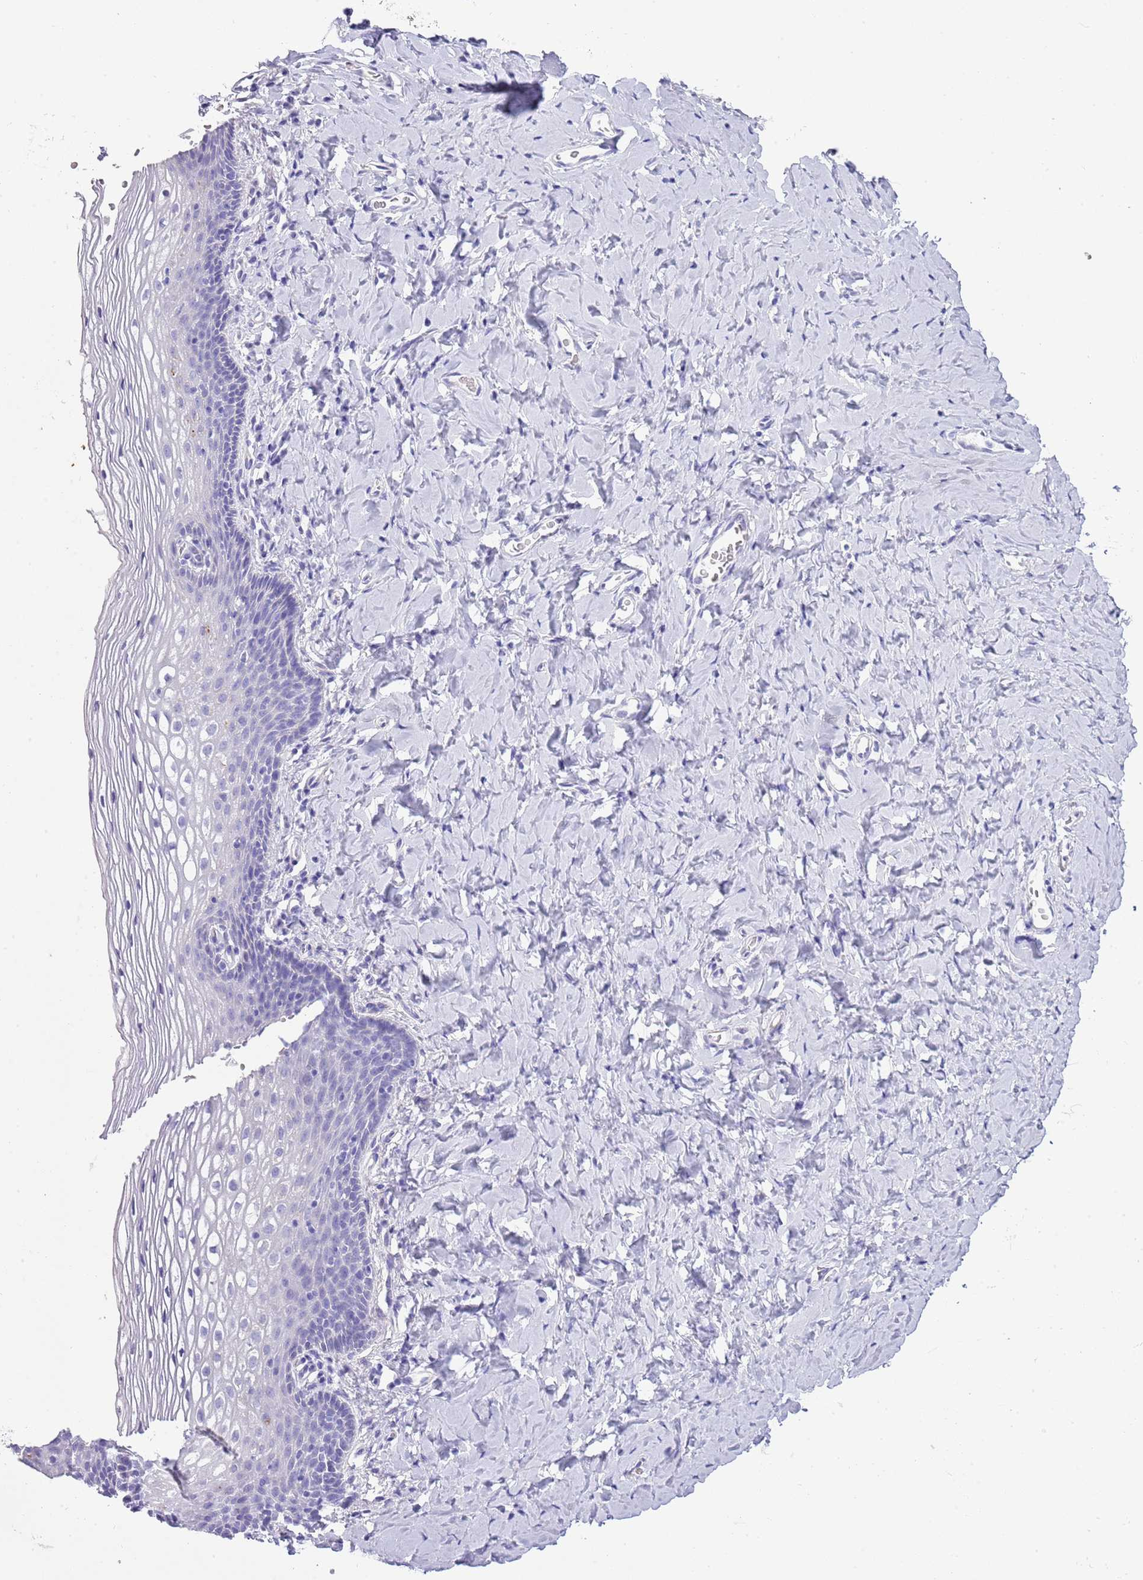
{"staining": {"intensity": "negative", "quantity": "none", "location": "none"}, "tissue": "vagina", "cell_type": "Squamous epithelial cells", "image_type": "normal", "snomed": [{"axis": "morphology", "description": "Normal tissue, NOS"}, {"axis": "topography", "description": "Vagina"}], "caption": "High magnification brightfield microscopy of benign vagina stained with DAB (3,3'-diaminobenzidine) (brown) and counterstained with hematoxylin (blue): squamous epithelial cells show no significant positivity.", "gene": "ABHD17C", "patient": {"sex": "female", "age": 60}}